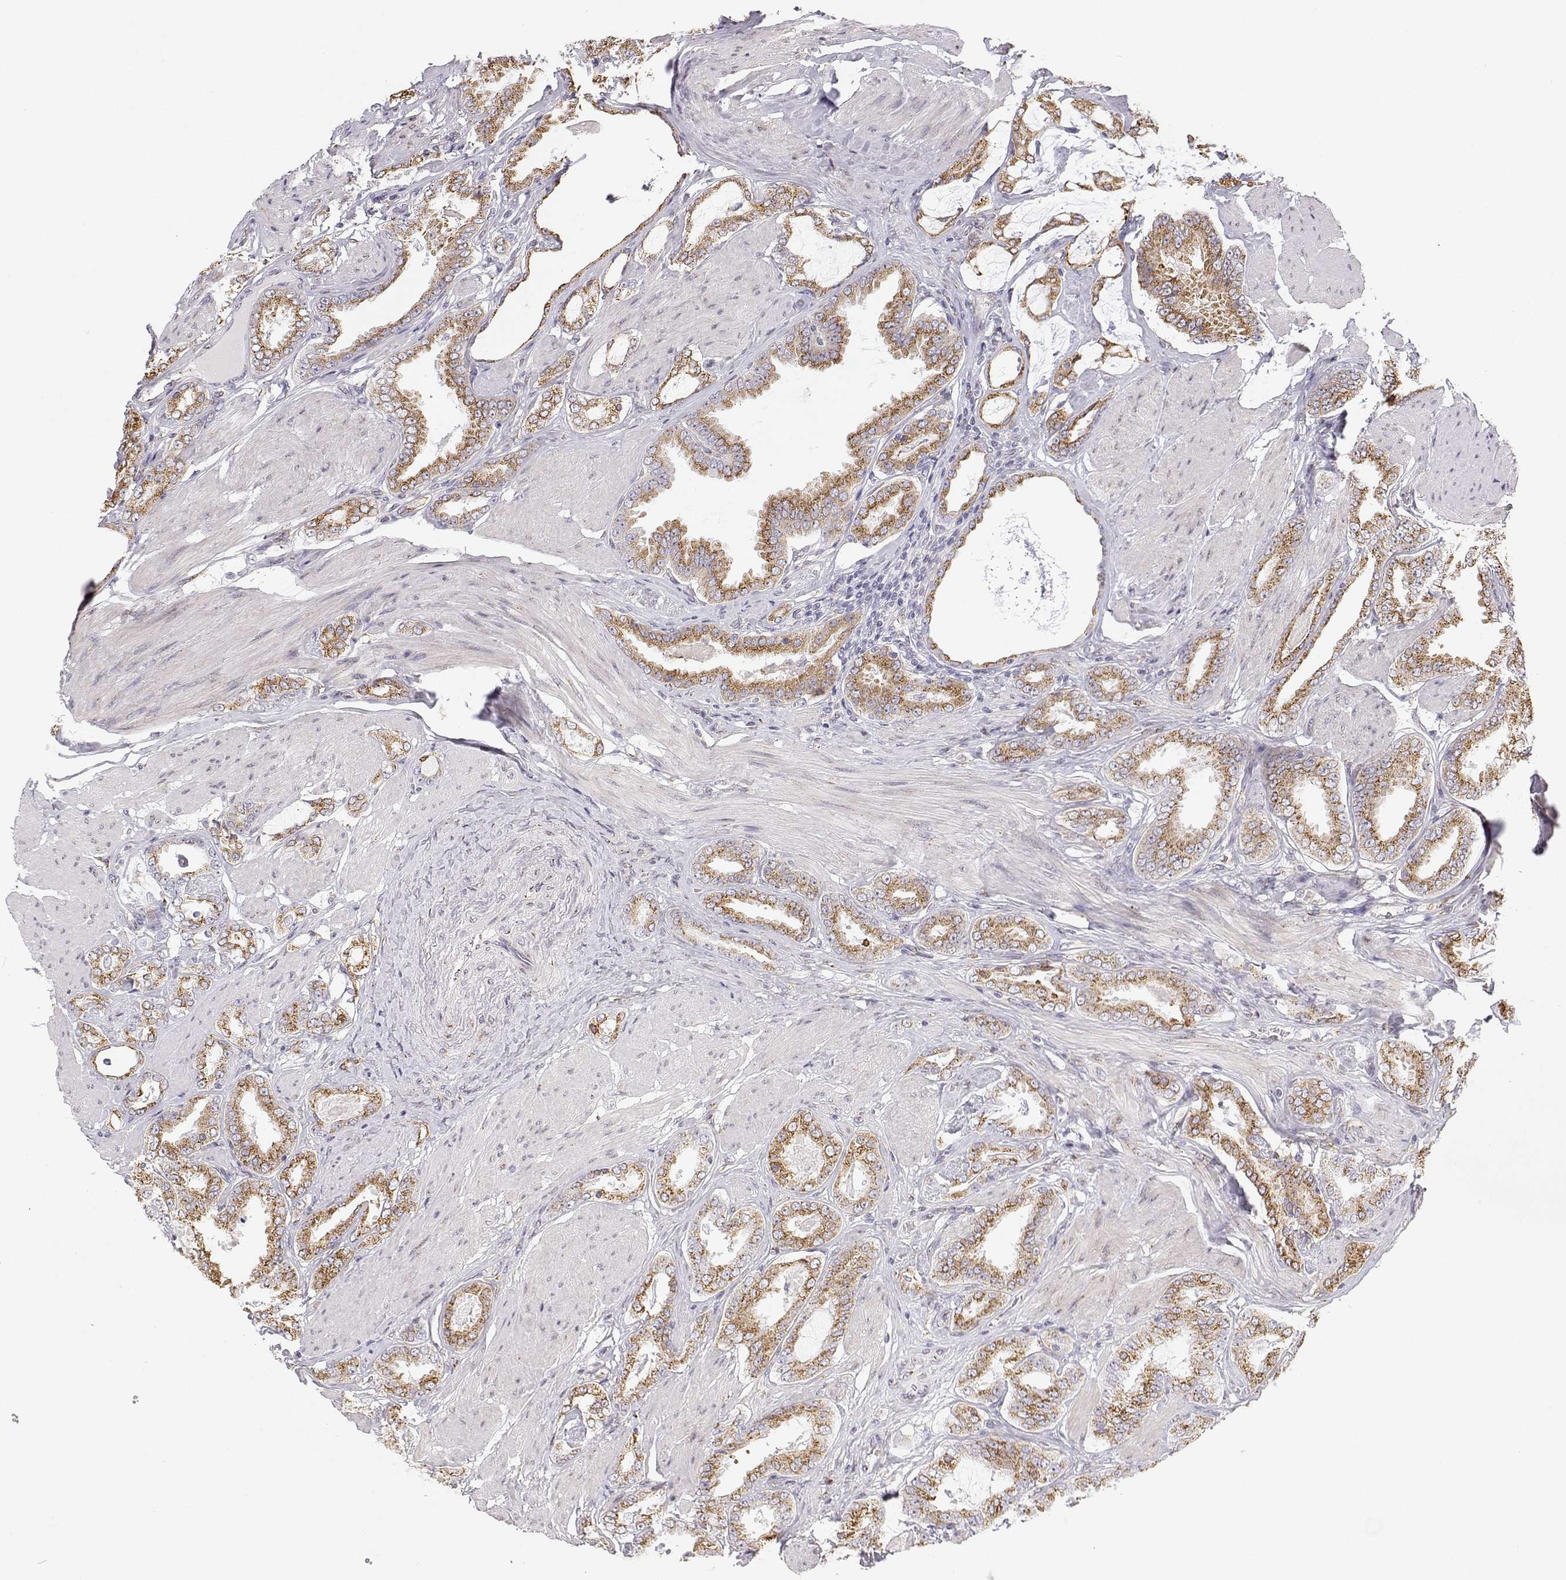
{"staining": {"intensity": "moderate", "quantity": ">75%", "location": "cytoplasmic/membranous"}, "tissue": "prostate cancer", "cell_type": "Tumor cells", "image_type": "cancer", "snomed": [{"axis": "morphology", "description": "Adenocarcinoma, High grade"}, {"axis": "topography", "description": "Prostate"}], "caption": "Prostate adenocarcinoma (high-grade) was stained to show a protein in brown. There is medium levels of moderate cytoplasmic/membranous expression in about >75% of tumor cells.", "gene": "STARD13", "patient": {"sex": "male", "age": 63}}